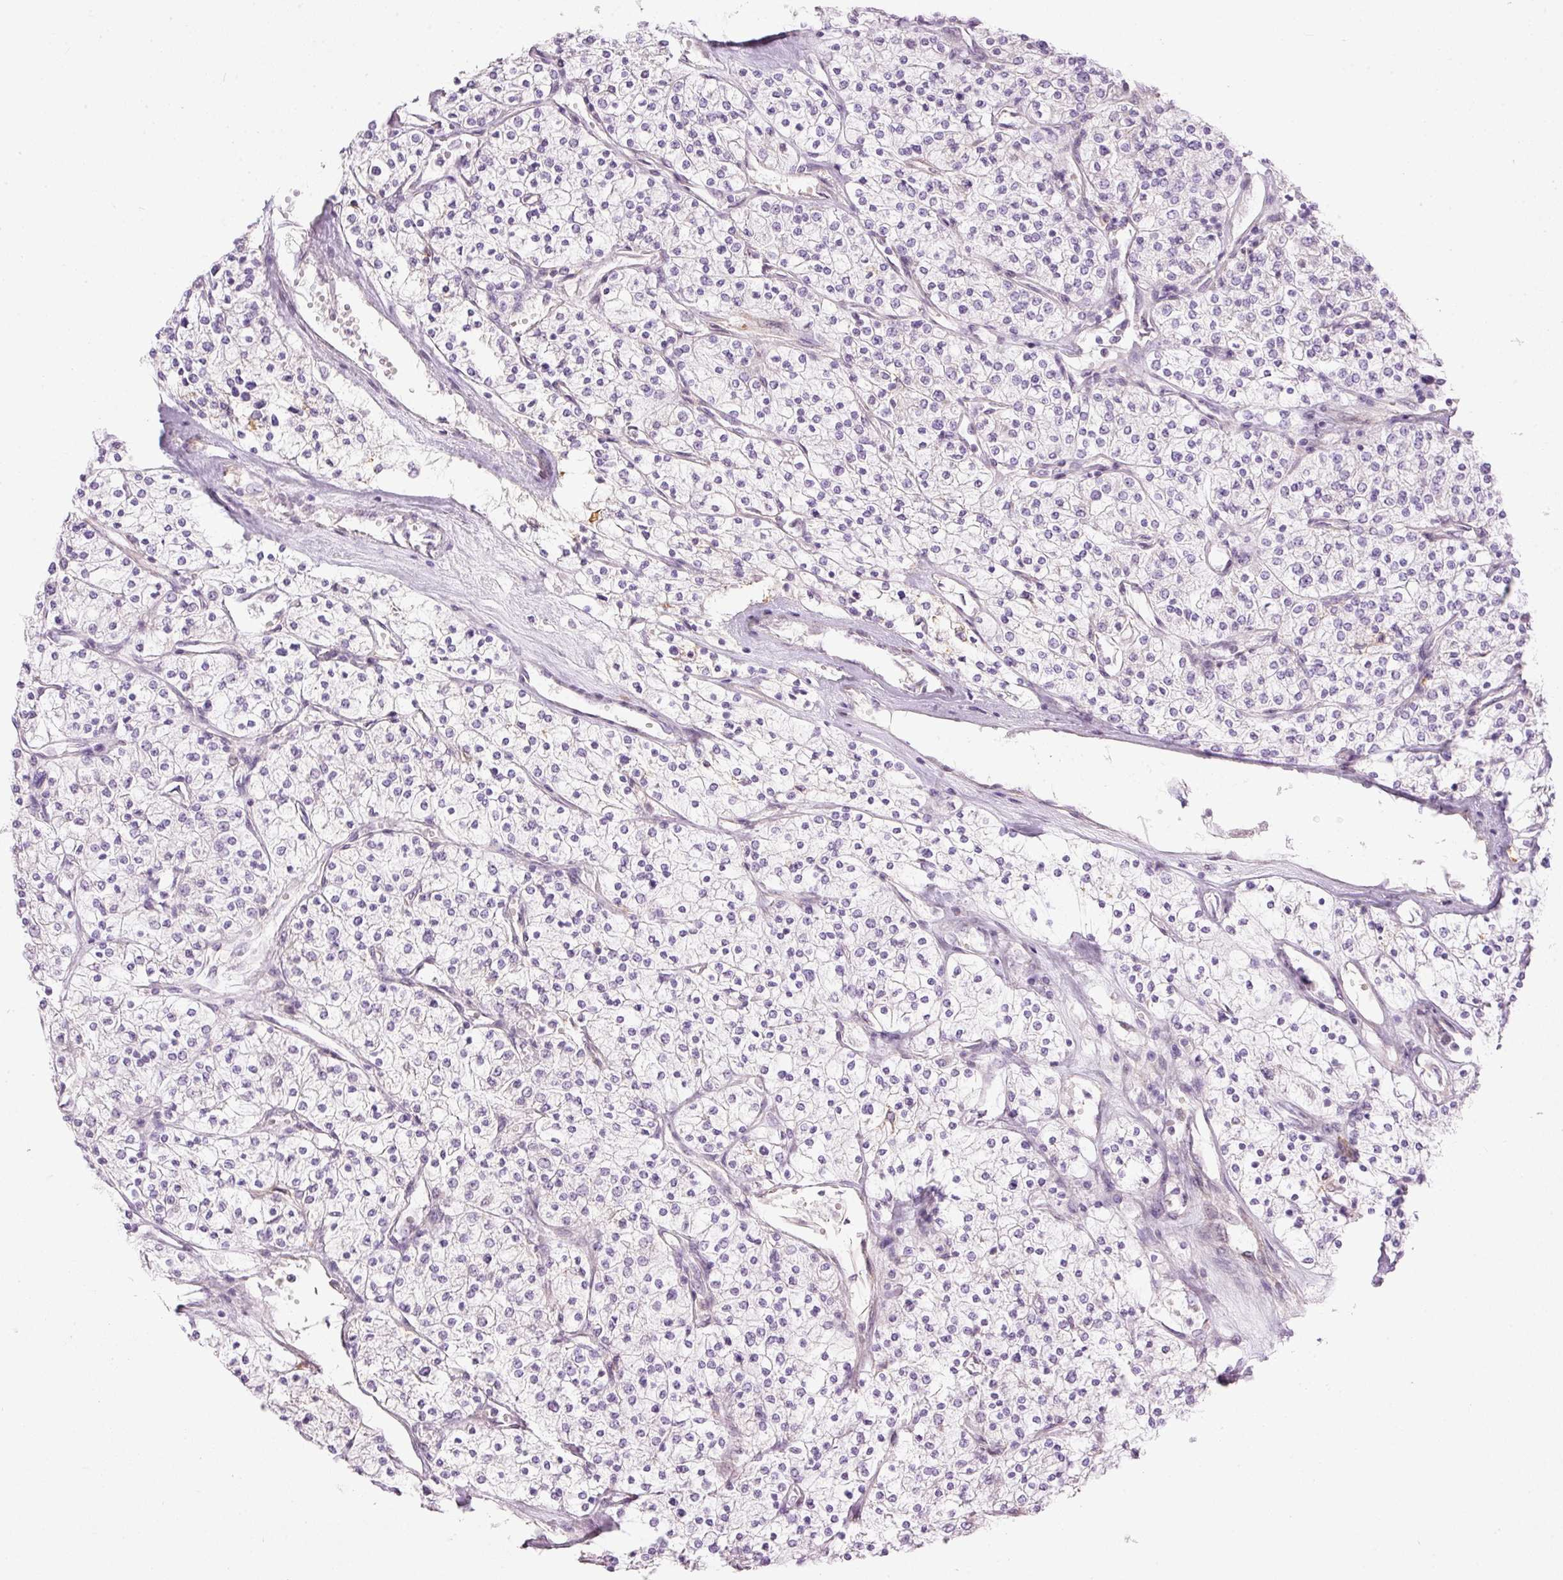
{"staining": {"intensity": "negative", "quantity": "none", "location": "none"}, "tissue": "renal cancer", "cell_type": "Tumor cells", "image_type": "cancer", "snomed": [{"axis": "morphology", "description": "Adenocarcinoma, NOS"}, {"axis": "topography", "description": "Kidney"}], "caption": "Micrograph shows no significant protein expression in tumor cells of renal cancer (adenocarcinoma). (Stains: DAB immunohistochemistry with hematoxylin counter stain, Microscopy: brightfield microscopy at high magnification).", "gene": "MZT2B", "patient": {"sex": "male", "age": 80}}